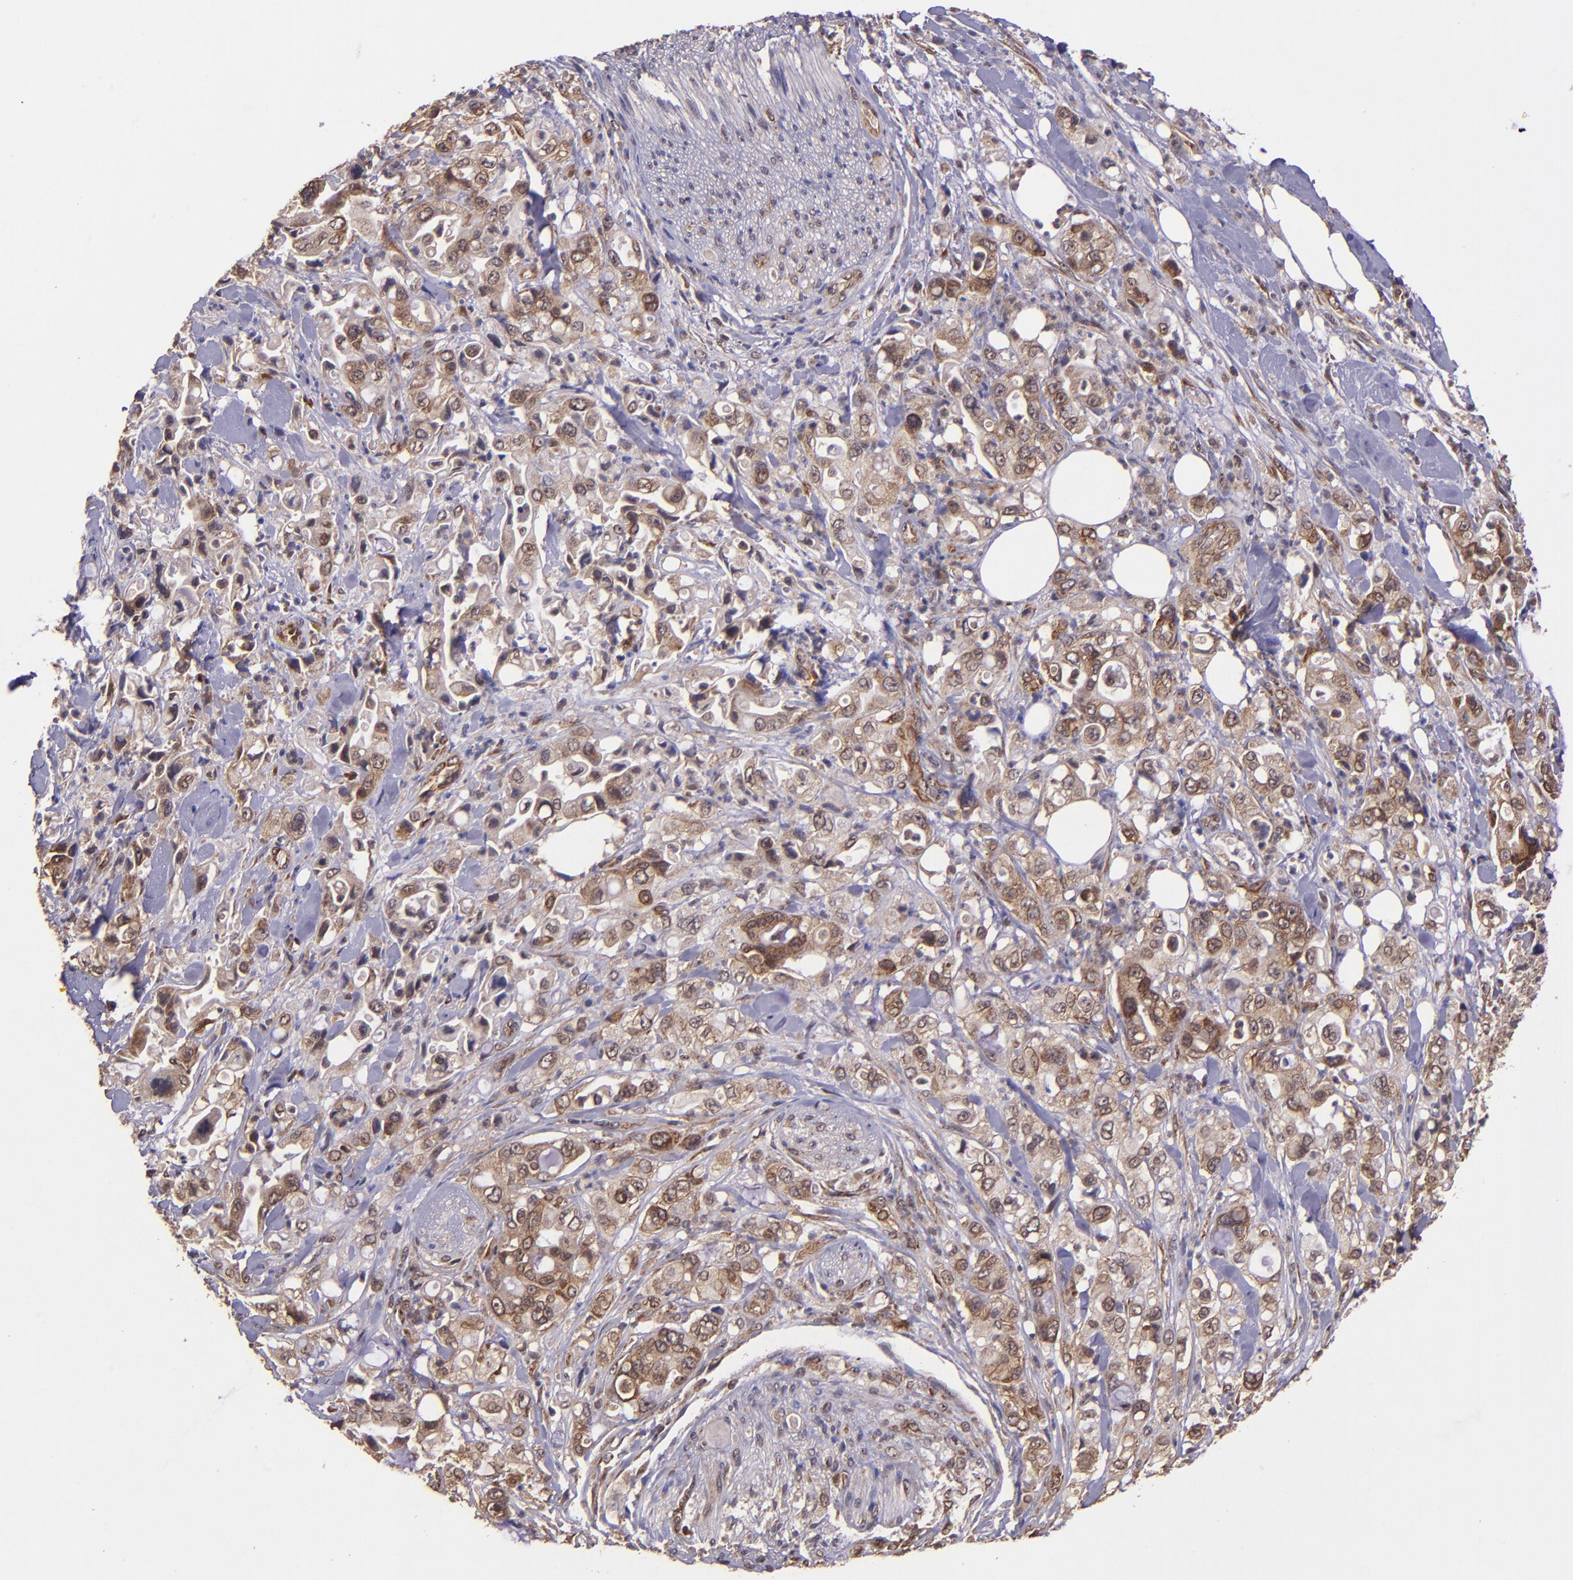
{"staining": {"intensity": "strong", "quantity": ">75%", "location": "cytoplasmic/membranous"}, "tissue": "pancreatic cancer", "cell_type": "Tumor cells", "image_type": "cancer", "snomed": [{"axis": "morphology", "description": "Adenocarcinoma, NOS"}, {"axis": "topography", "description": "Pancreas"}], "caption": "Immunohistochemistry (DAB) staining of pancreatic adenocarcinoma displays strong cytoplasmic/membranous protein staining in about >75% of tumor cells.", "gene": "USP51", "patient": {"sex": "male", "age": 70}}